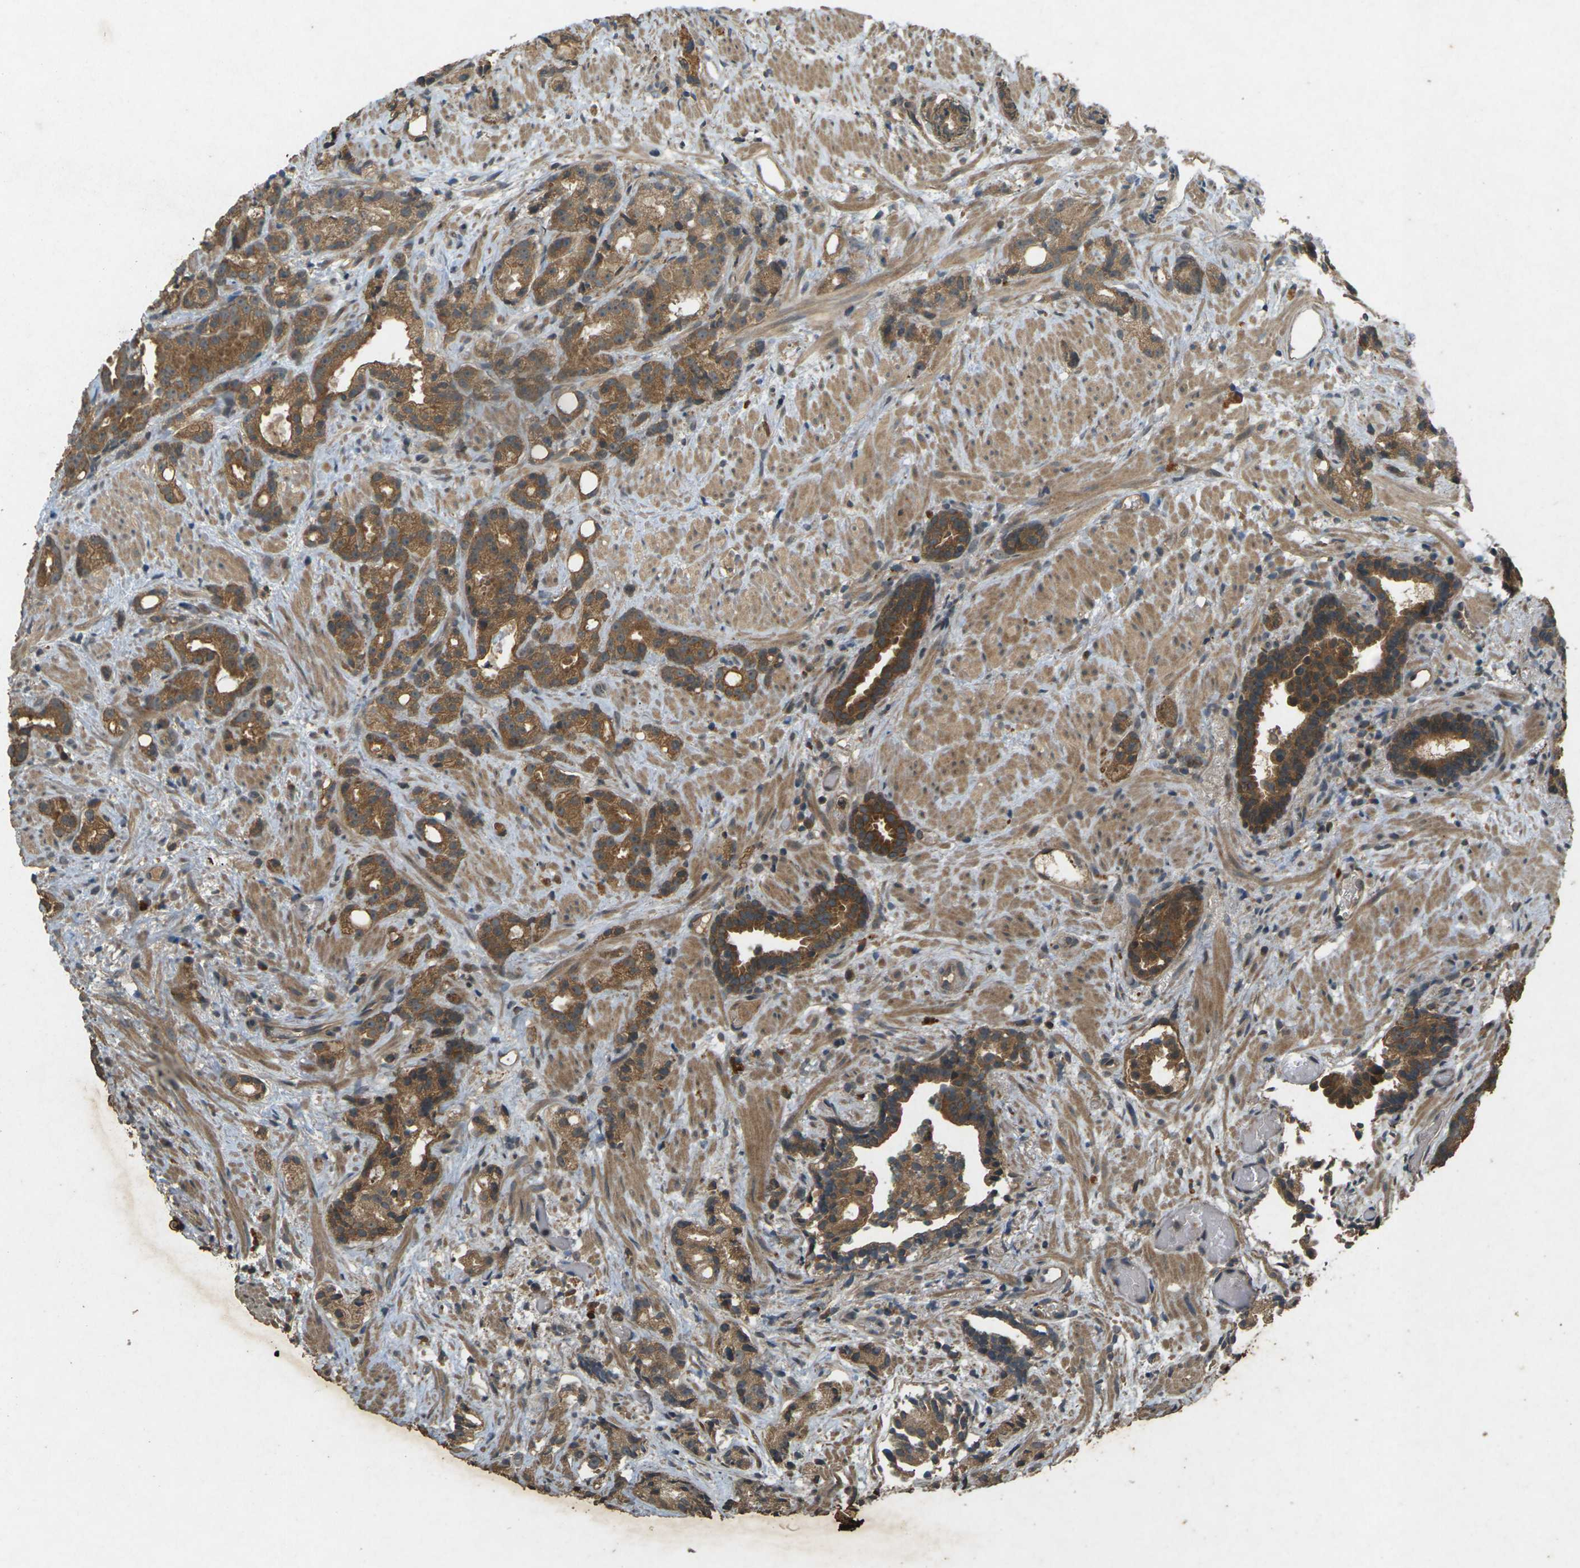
{"staining": {"intensity": "strong", "quantity": ">75%", "location": "cytoplasmic/membranous"}, "tissue": "prostate cancer", "cell_type": "Tumor cells", "image_type": "cancer", "snomed": [{"axis": "morphology", "description": "Adenocarcinoma, Low grade"}, {"axis": "topography", "description": "Prostate"}], "caption": "Prostate cancer (adenocarcinoma (low-grade)) stained for a protein demonstrates strong cytoplasmic/membranous positivity in tumor cells.", "gene": "TAP1", "patient": {"sex": "male", "age": 89}}